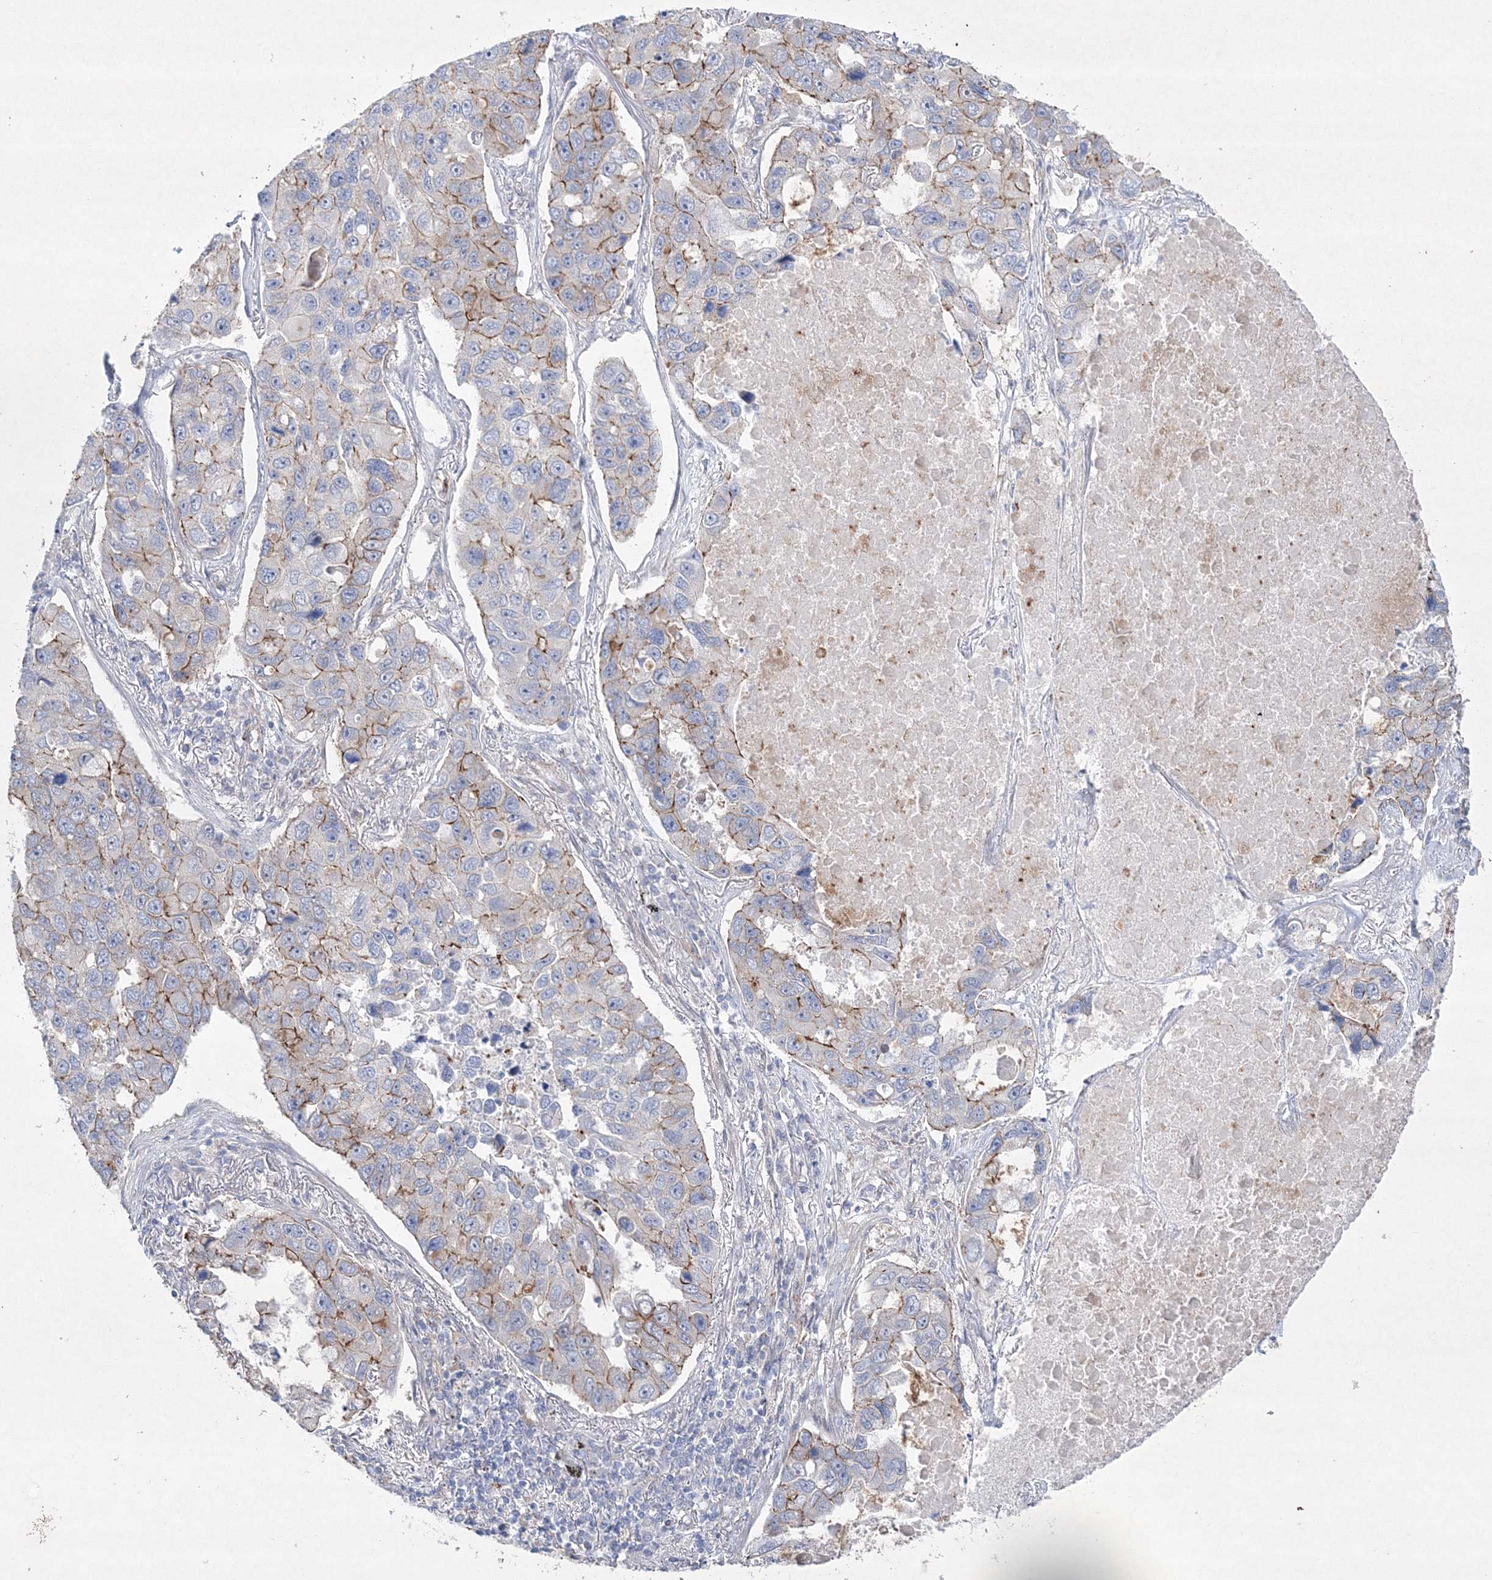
{"staining": {"intensity": "moderate", "quantity": "25%-75%", "location": "cytoplasmic/membranous"}, "tissue": "lung cancer", "cell_type": "Tumor cells", "image_type": "cancer", "snomed": [{"axis": "morphology", "description": "Adenocarcinoma, NOS"}, {"axis": "topography", "description": "Lung"}], "caption": "Lung cancer (adenocarcinoma) stained with a brown dye demonstrates moderate cytoplasmic/membranous positive expression in about 25%-75% of tumor cells.", "gene": "NAA40", "patient": {"sex": "male", "age": 64}}